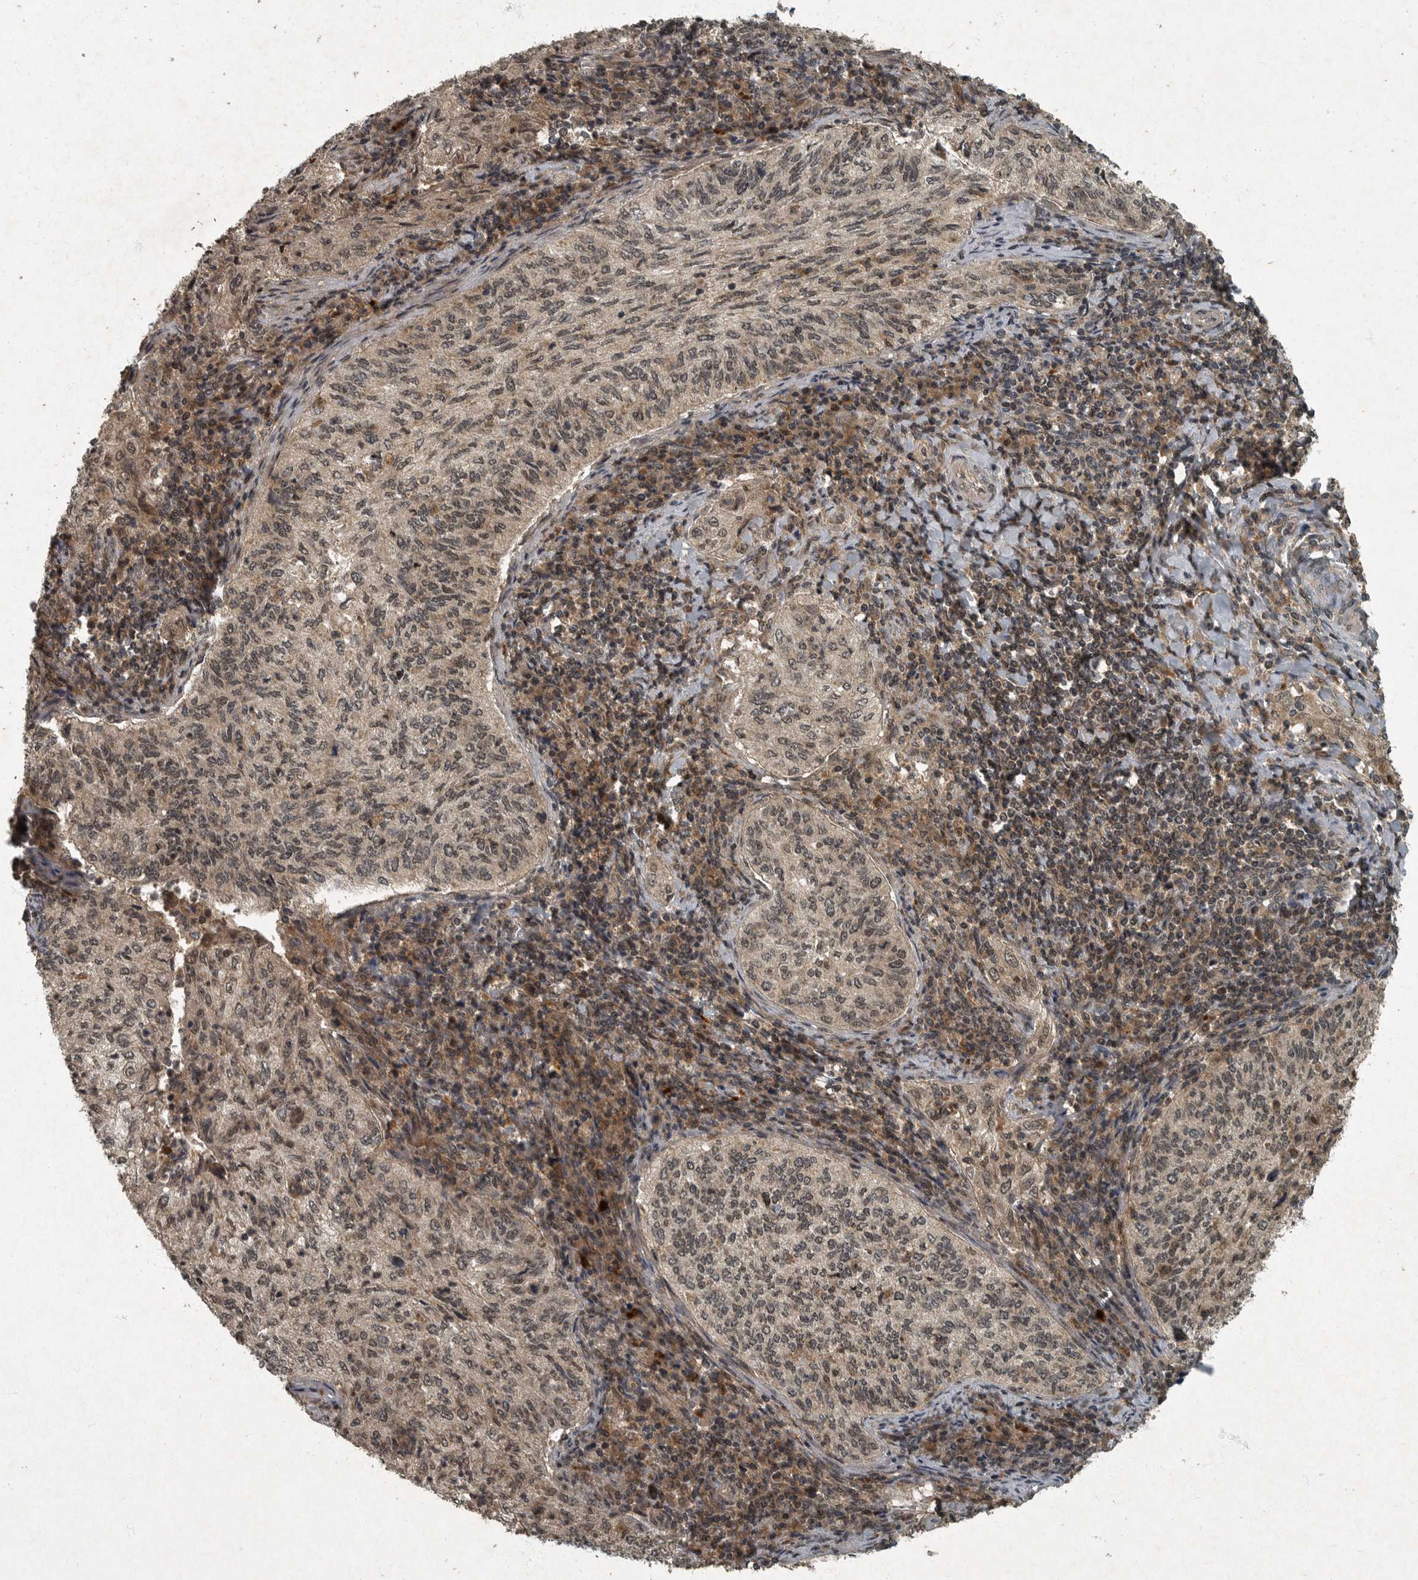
{"staining": {"intensity": "weak", "quantity": ">75%", "location": "nuclear"}, "tissue": "cervical cancer", "cell_type": "Tumor cells", "image_type": "cancer", "snomed": [{"axis": "morphology", "description": "Squamous cell carcinoma, NOS"}, {"axis": "topography", "description": "Cervix"}], "caption": "About >75% of tumor cells in cervical squamous cell carcinoma exhibit weak nuclear protein expression as visualized by brown immunohistochemical staining.", "gene": "FOXO1", "patient": {"sex": "female", "age": 30}}